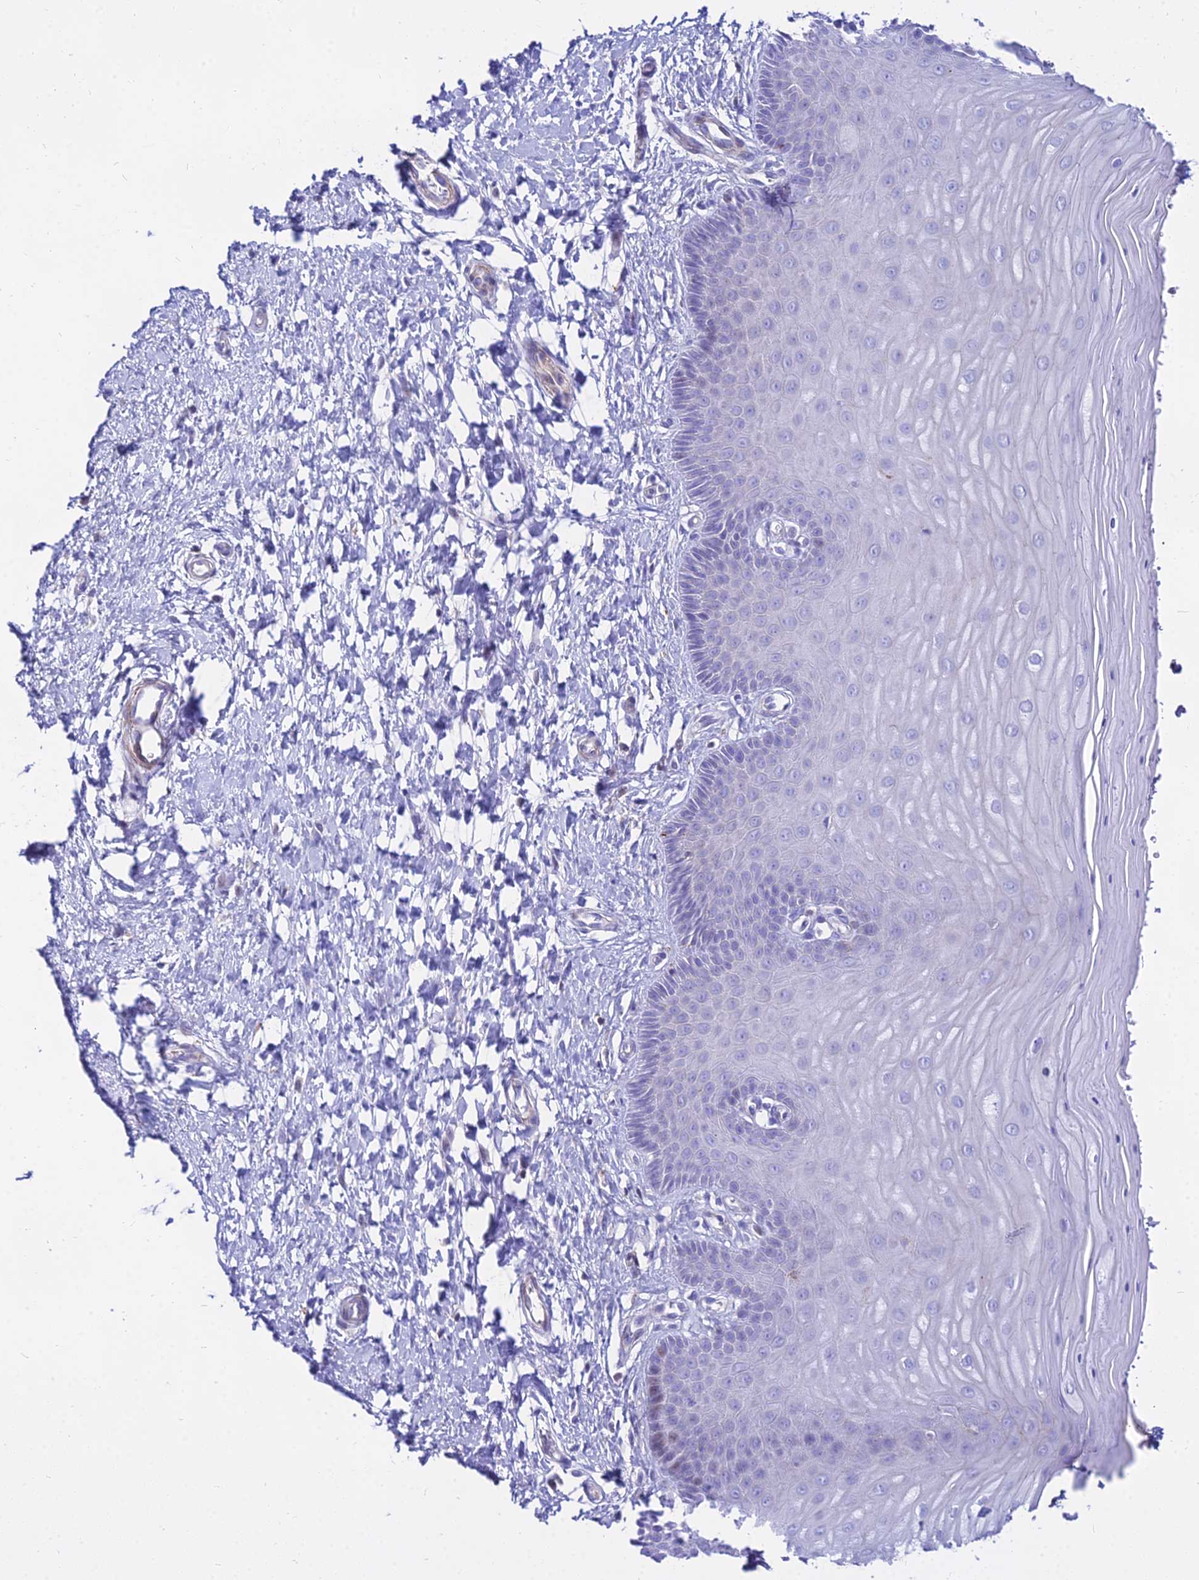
{"staining": {"intensity": "negative", "quantity": "none", "location": "none"}, "tissue": "cervix", "cell_type": "Squamous epithelial cells", "image_type": "normal", "snomed": [{"axis": "morphology", "description": "Normal tissue, NOS"}, {"axis": "topography", "description": "Cervix"}], "caption": "Human cervix stained for a protein using immunohistochemistry demonstrates no expression in squamous epithelial cells.", "gene": "DLX1", "patient": {"sex": "female", "age": 55}}